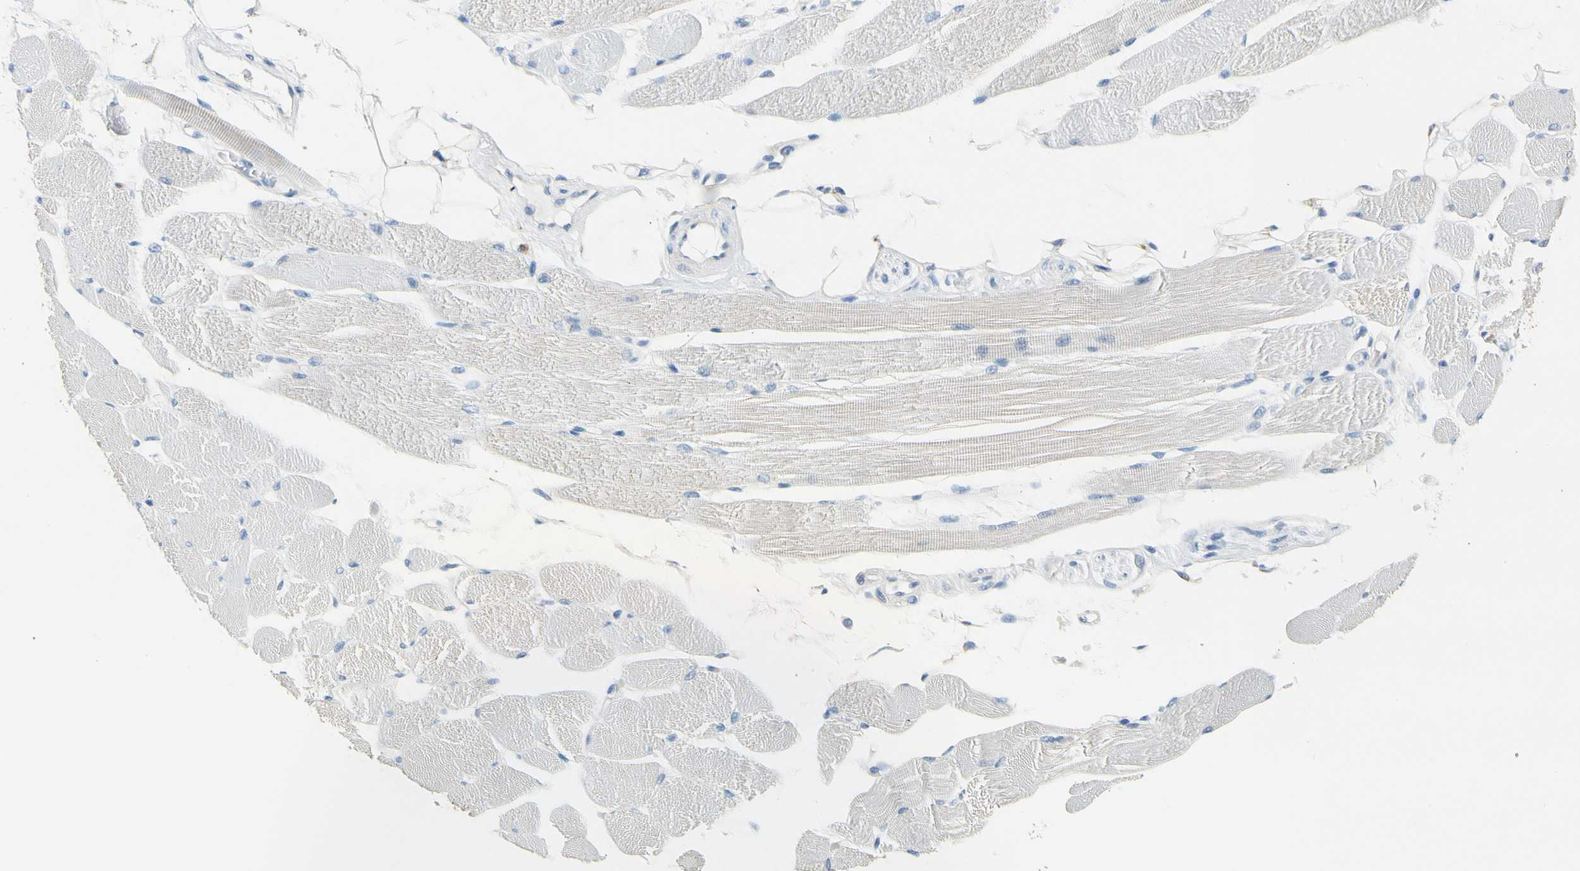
{"staining": {"intensity": "weak", "quantity": ">75%", "location": "cytoplasmic/membranous"}, "tissue": "skeletal muscle", "cell_type": "Myocytes", "image_type": "normal", "snomed": [{"axis": "morphology", "description": "Normal tissue, NOS"}, {"axis": "topography", "description": "Skeletal muscle"}, {"axis": "topography", "description": "Peripheral nerve tissue"}], "caption": "This is an image of immunohistochemistry staining of normal skeletal muscle, which shows weak expression in the cytoplasmic/membranous of myocytes.", "gene": "LY6G6F", "patient": {"sex": "female", "age": 84}}